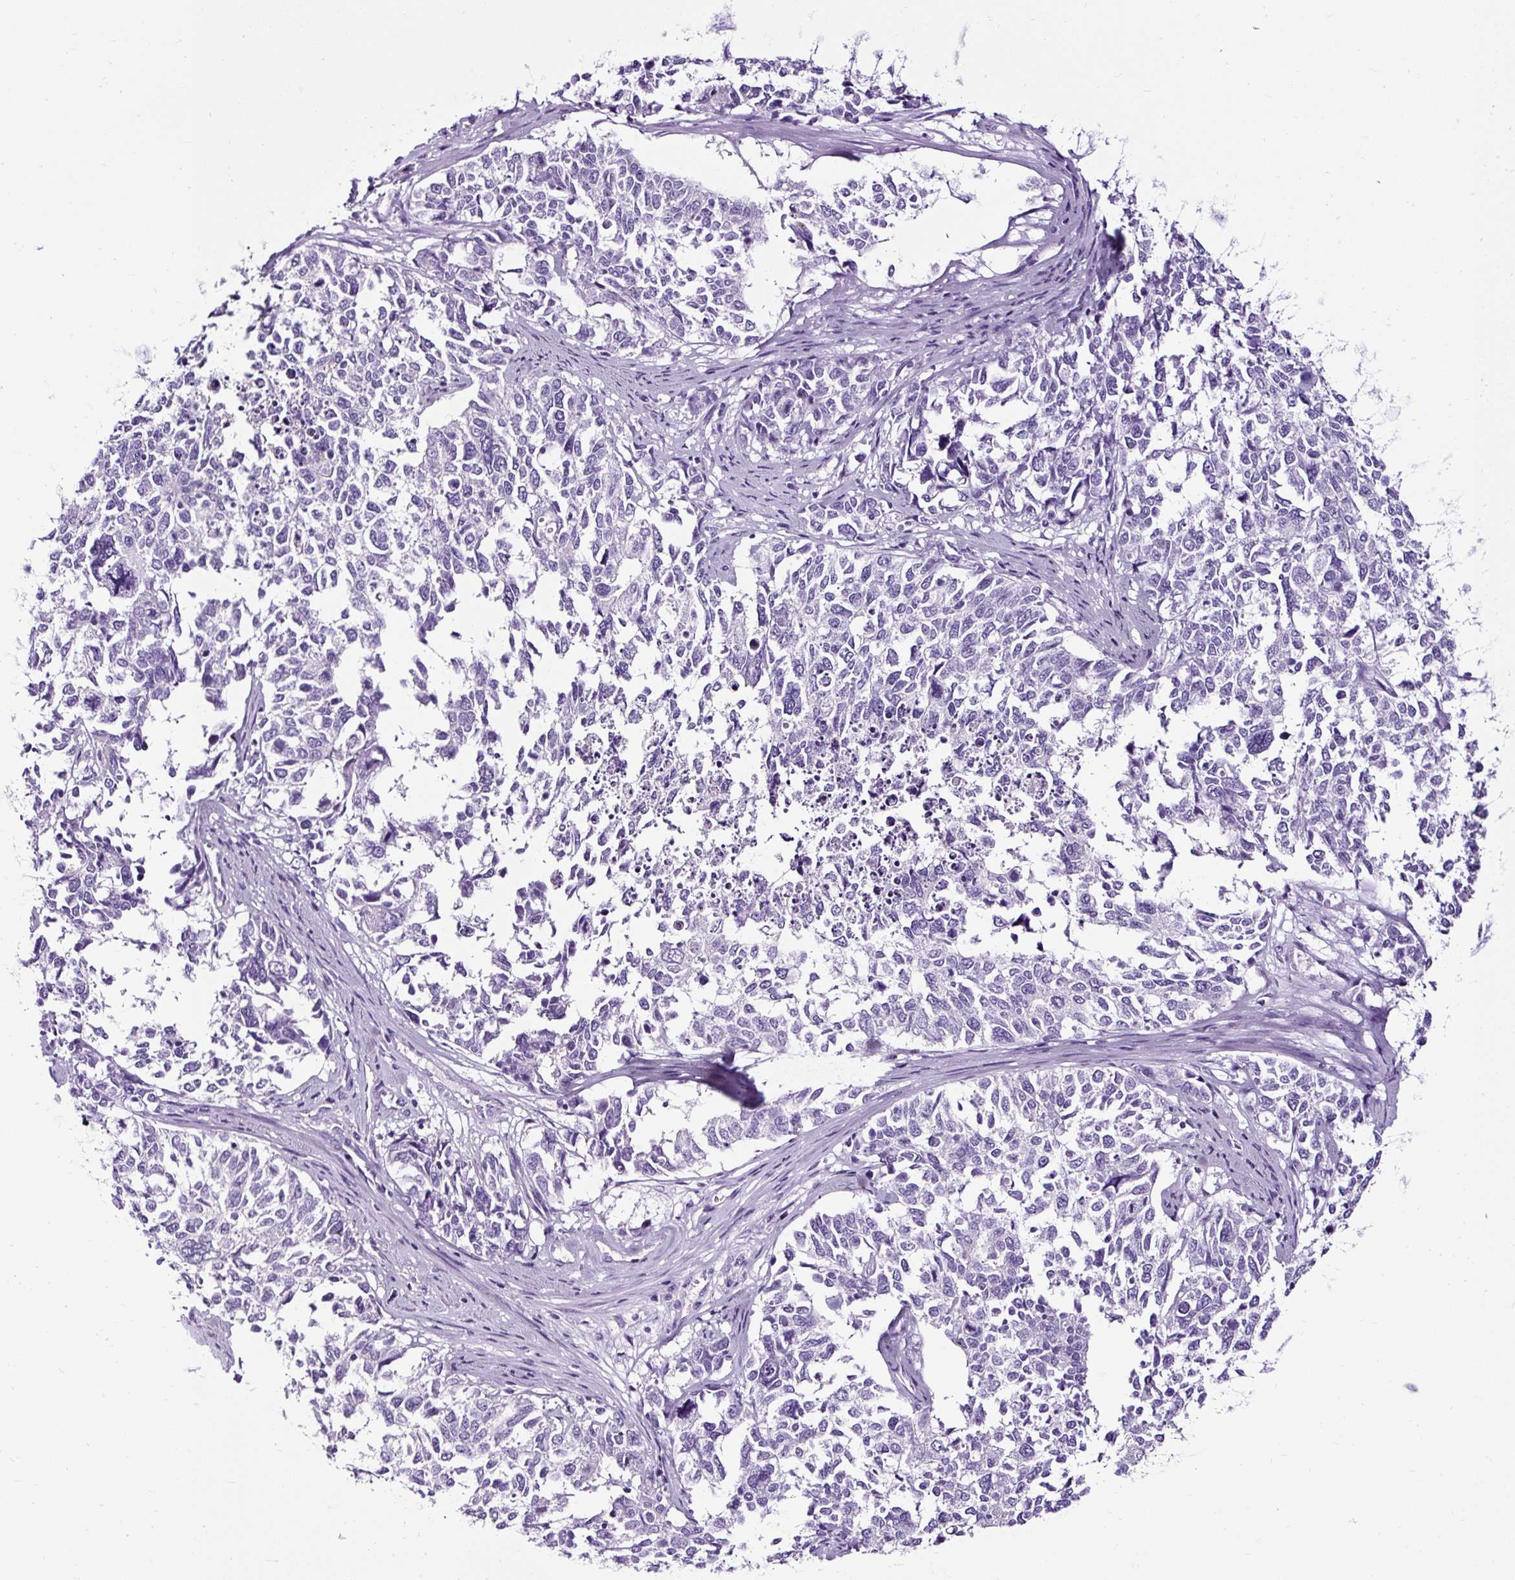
{"staining": {"intensity": "negative", "quantity": "none", "location": "none"}, "tissue": "cervical cancer", "cell_type": "Tumor cells", "image_type": "cancer", "snomed": [{"axis": "morphology", "description": "Squamous cell carcinoma, NOS"}, {"axis": "topography", "description": "Cervix"}], "caption": "DAB (3,3'-diaminobenzidine) immunohistochemical staining of cervical cancer shows no significant positivity in tumor cells.", "gene": "SLC7A8", "patient": {"sex": "female", "age": 63}}